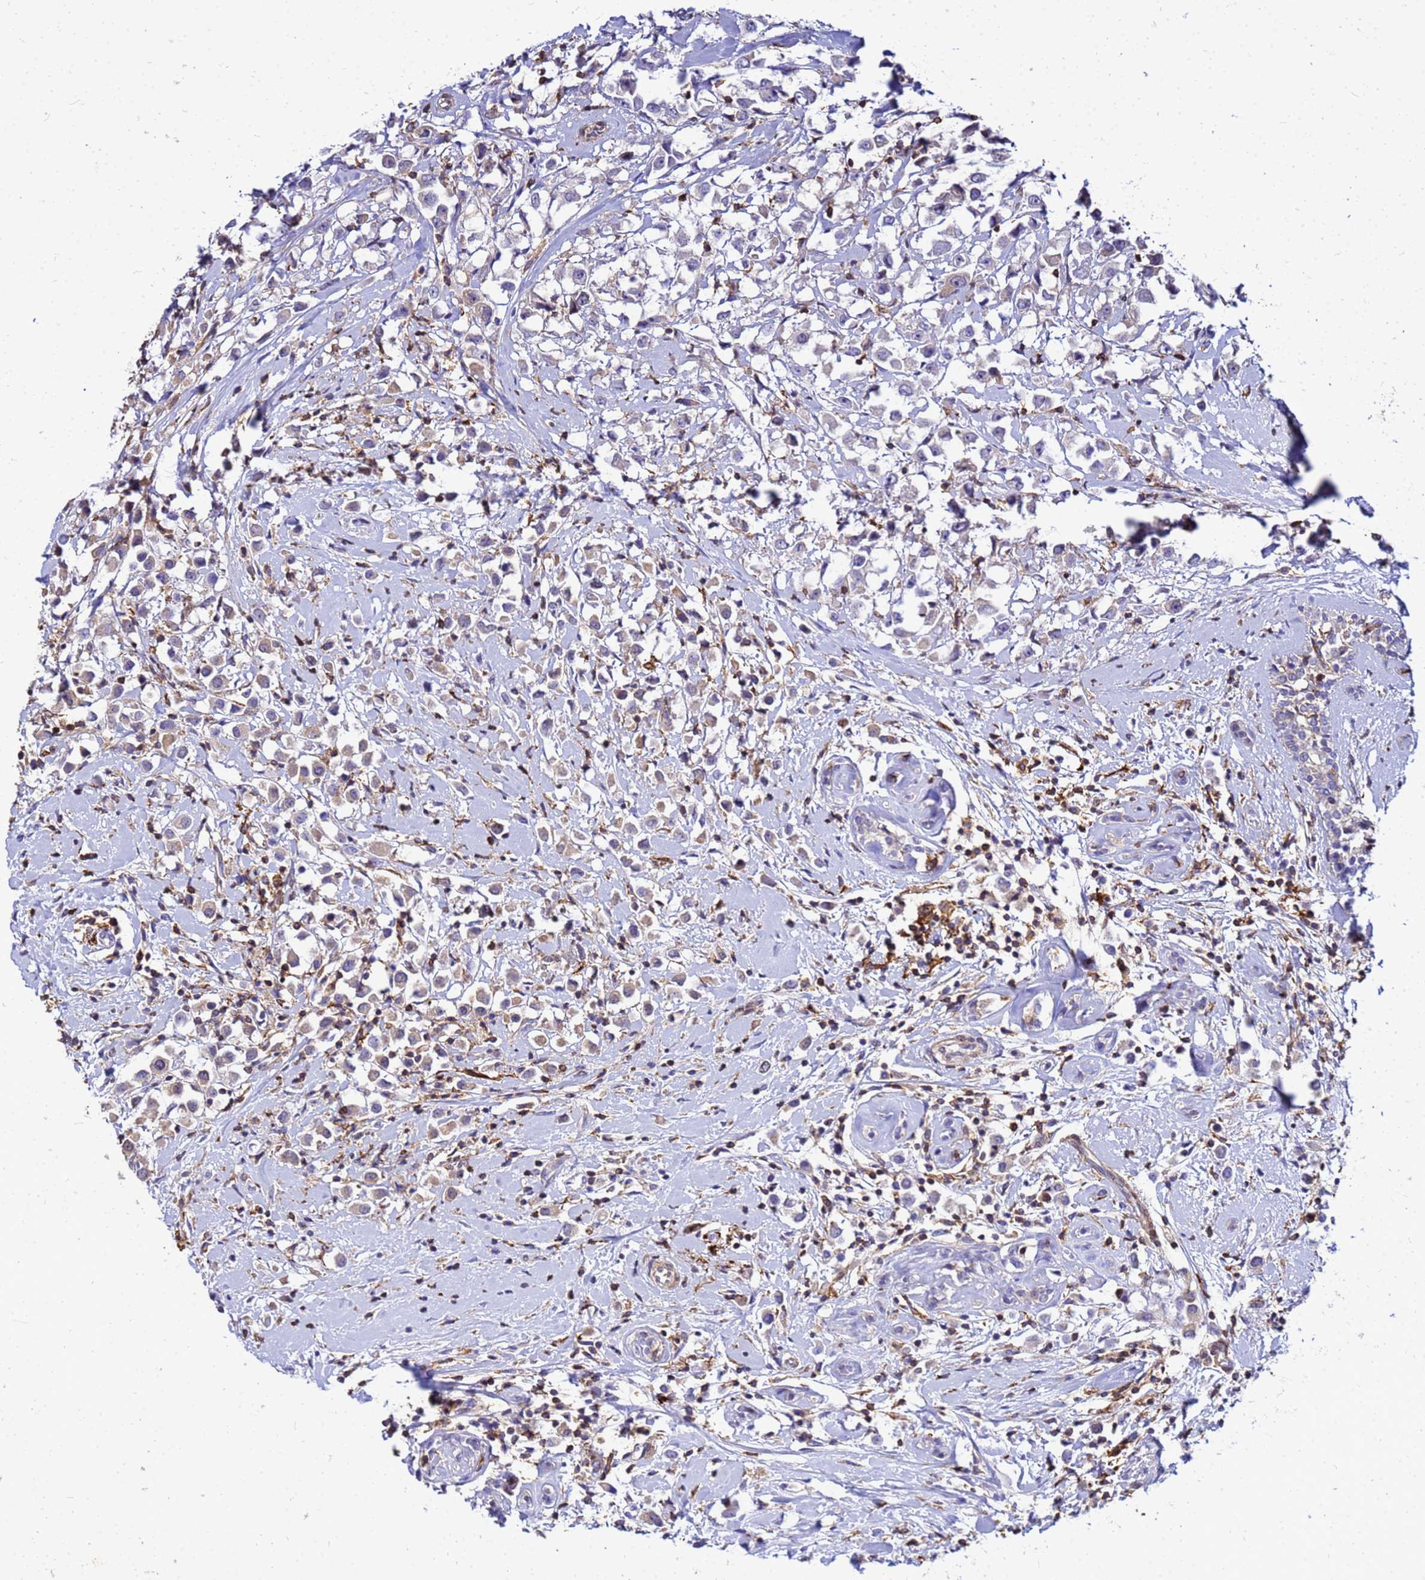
{"staining": {"intensity": "weak", "quantity": "25%-75%", "location": "cytoplasmic/membranous"}, "tissue": "breast cancer", "cell_type": "Tumor cells", "image_type": "cancer", "snomed": [{"axis": "morphology", "description": "Duct carcinoma"}, {"axis": "topography", "description": "Breast"}], "caption": "There is low levels of weak cytoplasmic/membranous positivity in tumor cells of breast cancer, as demonstrated by immunohistochemical staining (brown color).", "gene": "DBNDD2", "patient": {"sex": "female", "age": 87}}